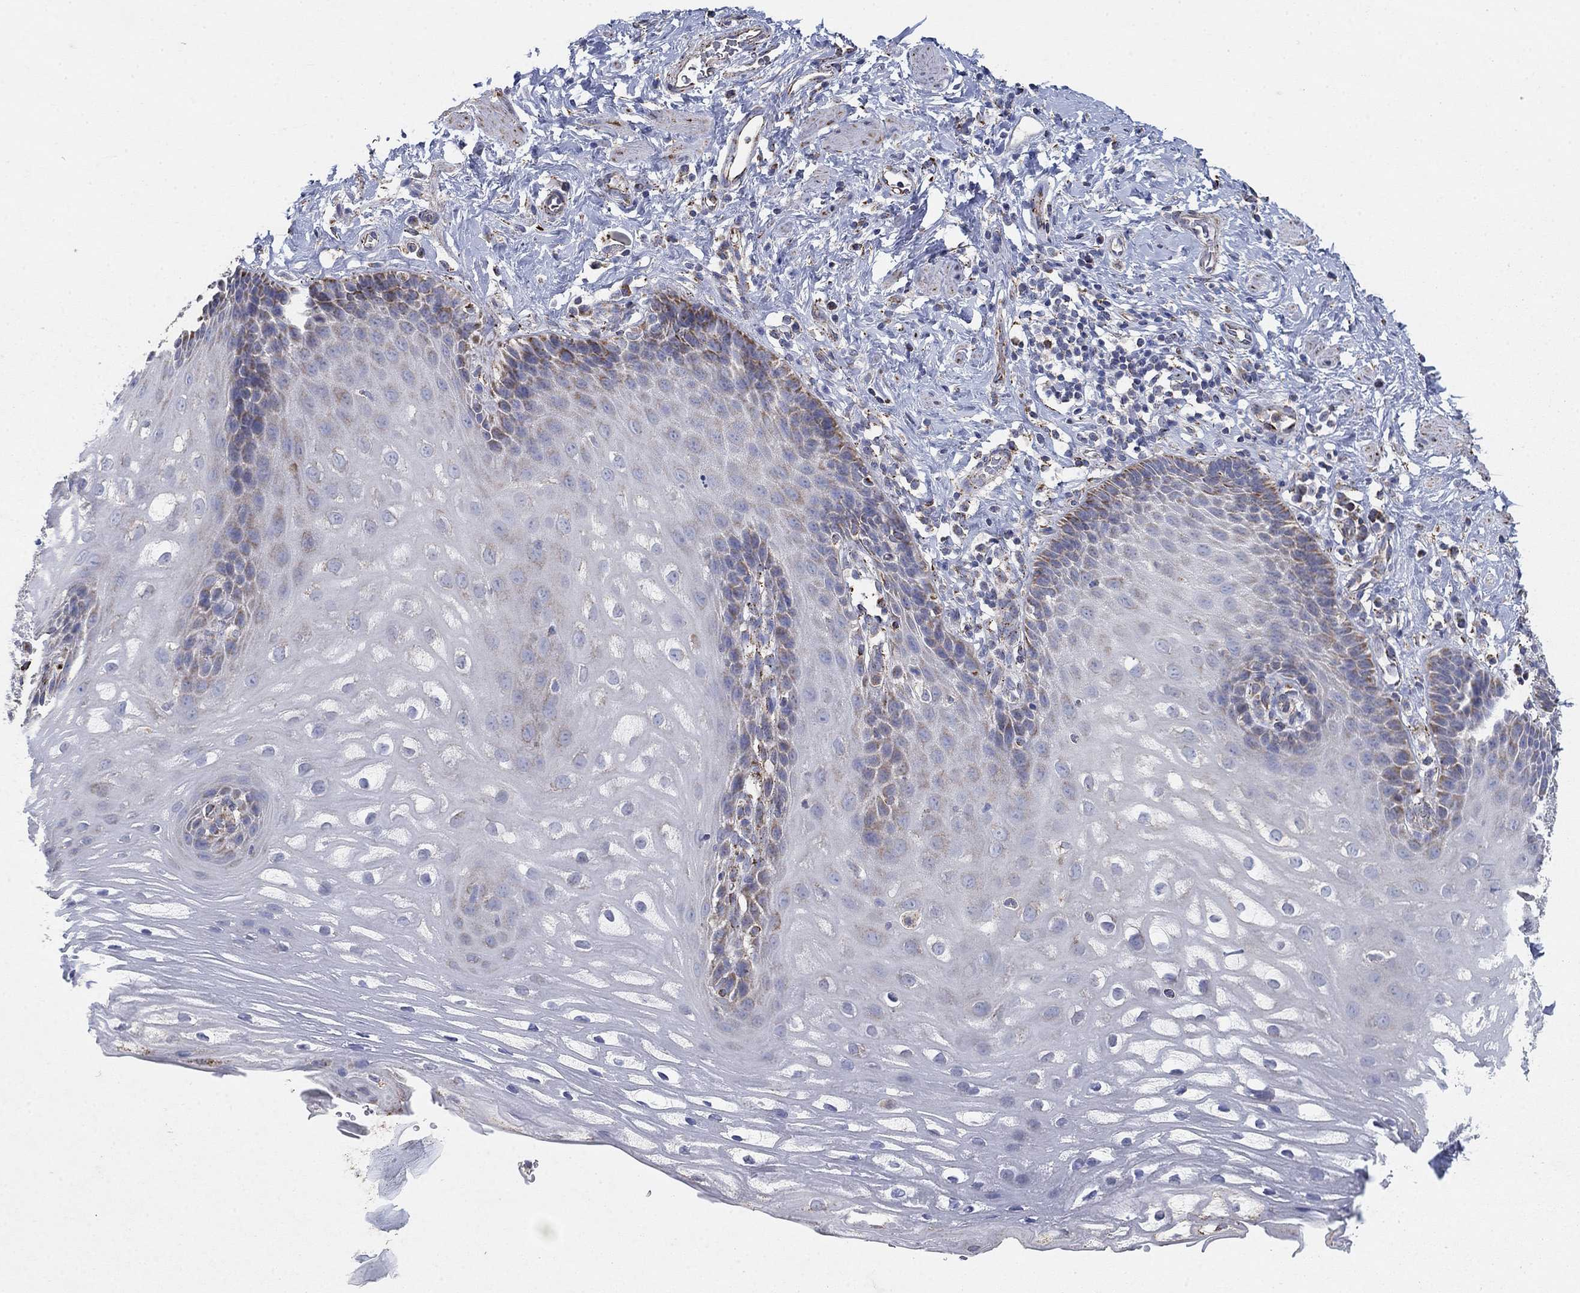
{"staining": {"intensity": "strong", "quantity": "<25%", "location": "cytoplasmic/membranous"}, "tissue": "esophagus", "cell_type": "Squamous epithelial cells", "image_type": "normal", "snomed": [{"axis": "morphology", "description": "Normal tissue, NOS"}, {"axis": "topography", "description": "Esophagus"}], "caption": "Protein expression by immunohistochemistry (IHC) displays strong cytoplasmic/membranous staining in about <25% of squamous epithelial cells in benign esophagus.", "gene": "PNPLA2", "patient": {"sex": "male", "age": 64}}